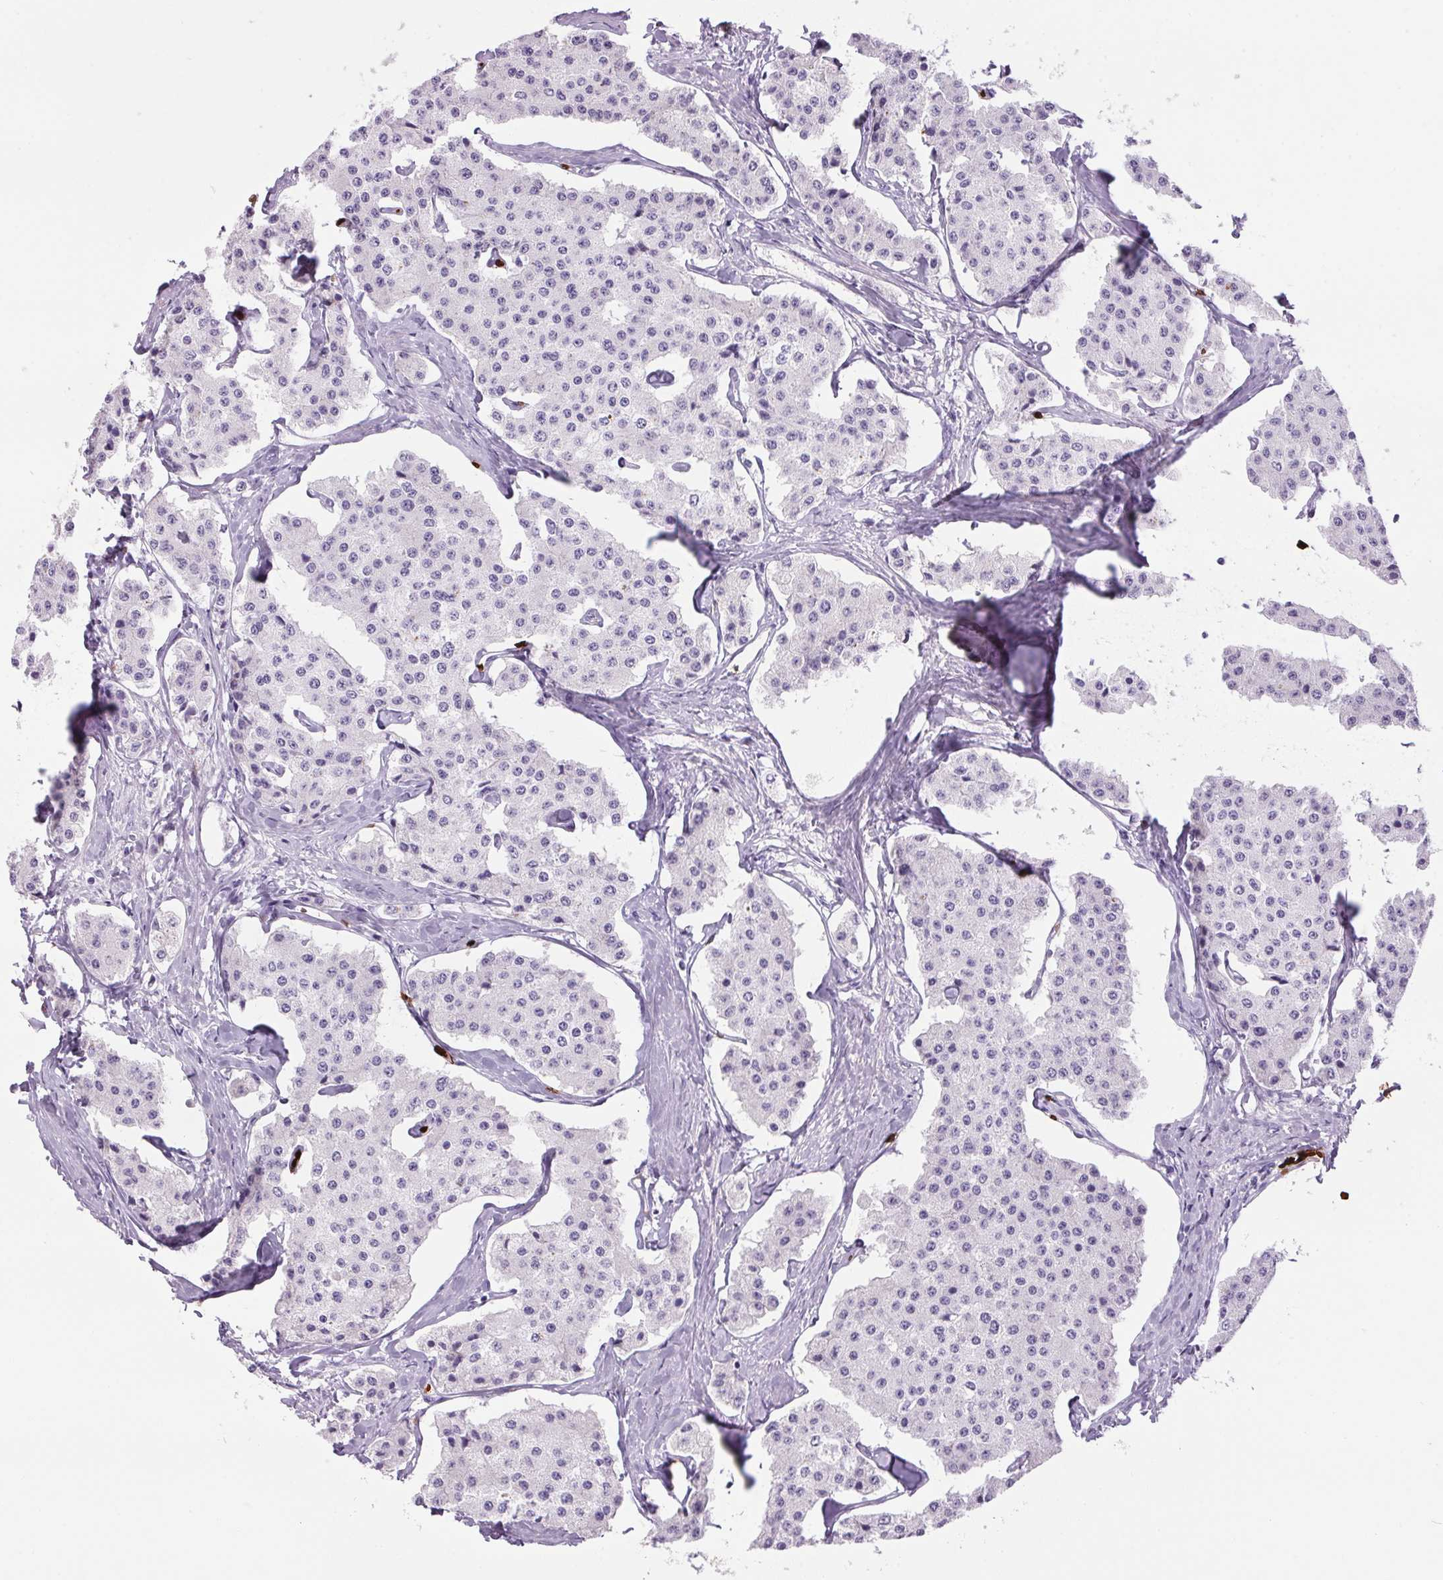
{"staining": {"intensity": "negative", "quantity": "none", "location": "none"}, "tissue": "carcinoid", "cell_type": "Tumor cells", "image_type": "cancer", "snomed": [{"axis": "morphology", "description": "Carcinoid, malignant, NOS"}, {"axis": "topography", "description": "Small intestine"}], "caption": "Immunohistochemistry image of neoplastic tissue: carcinoid stained with DAB exhibits no significant protein expression in tumor cells.", "gene": "HBQ1", "patient": {"sex": "female", "age": 65}}